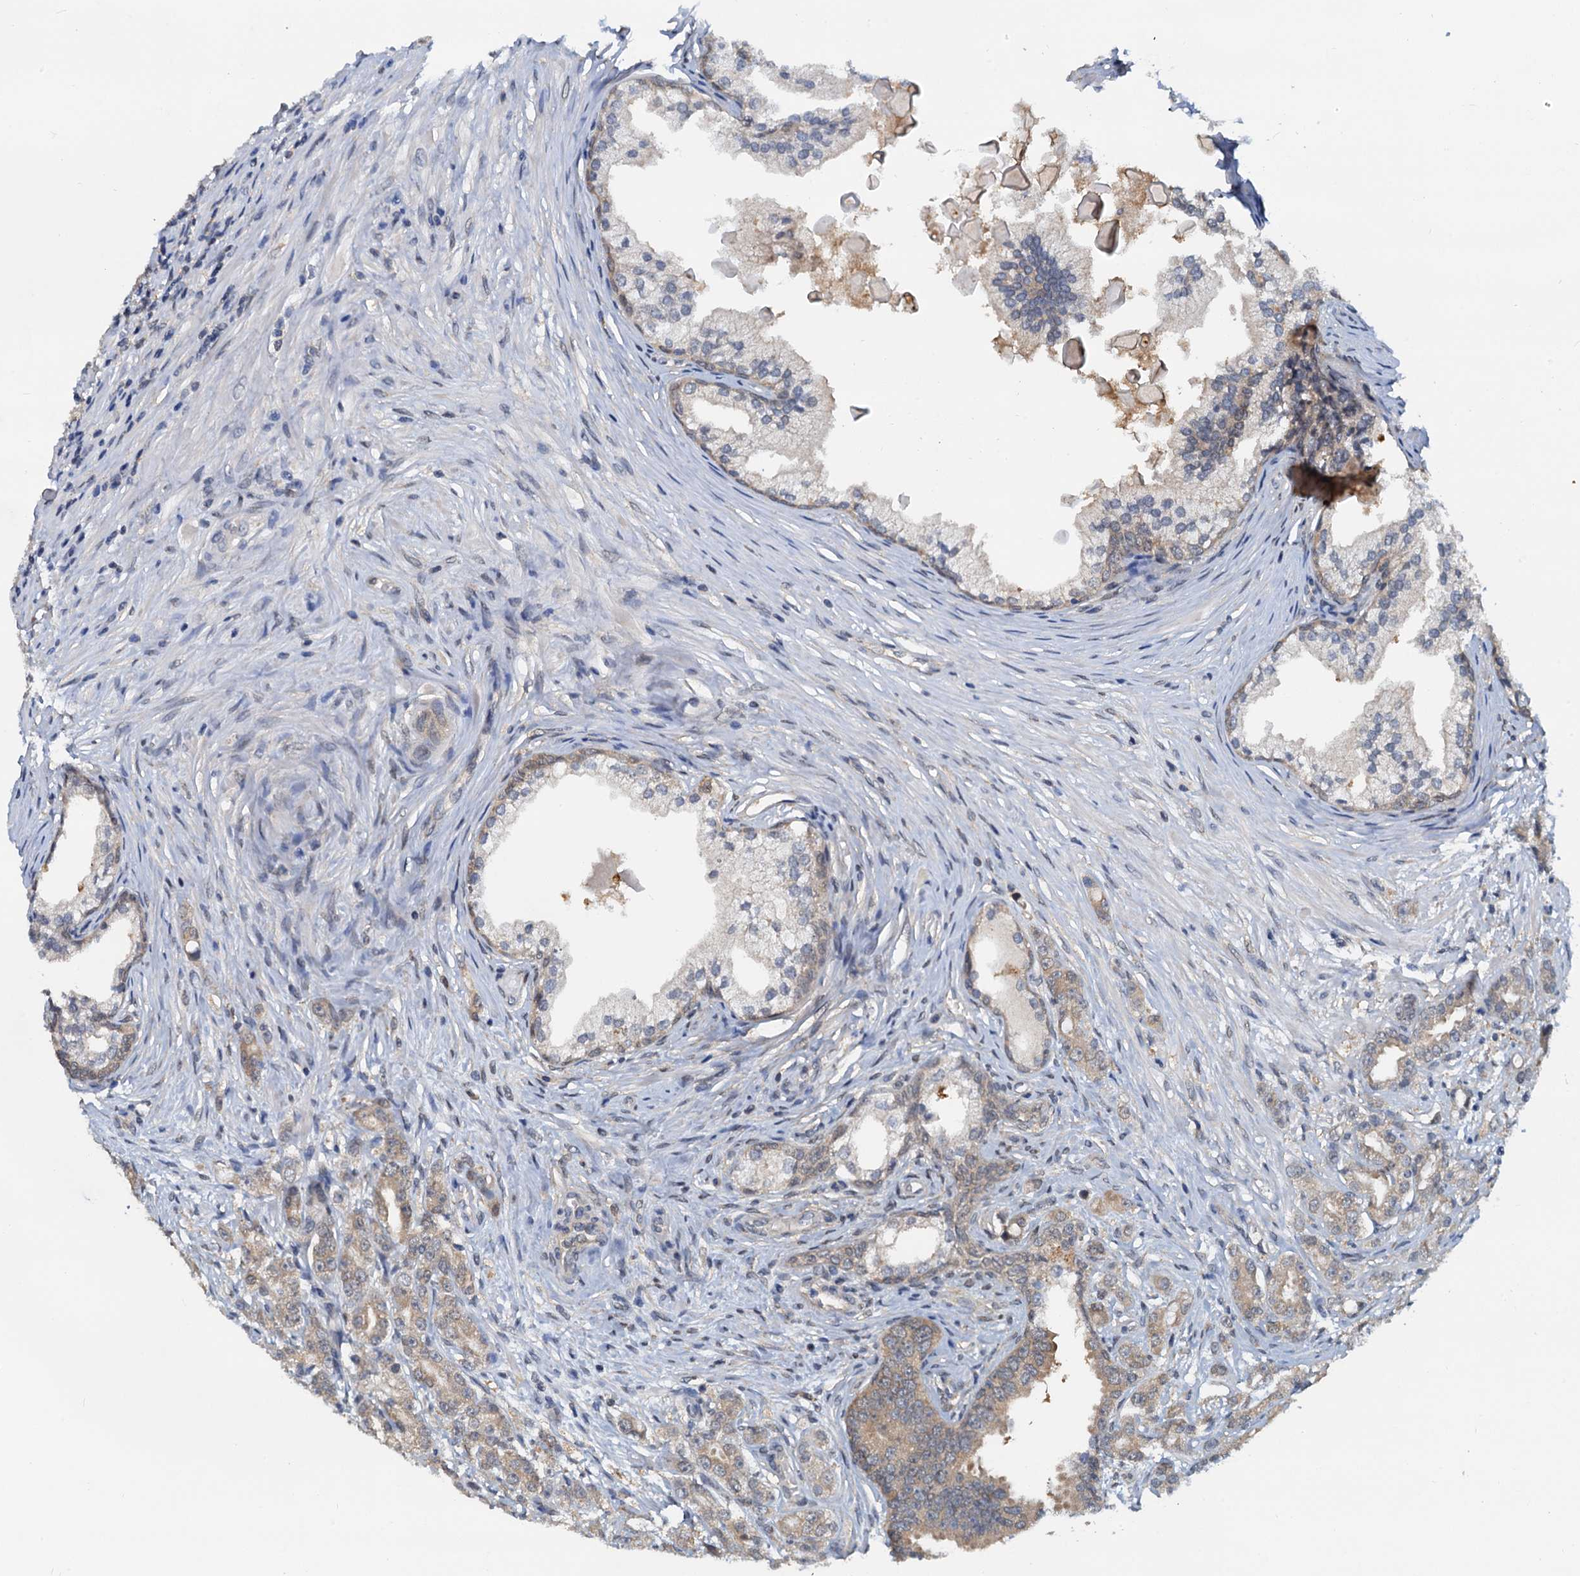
{"staining": {"intensity": "moderate", "quantity": "25%-75%", "location": "cytoplasmic/membranous"}, "tissue": "prostate cancer", "cell_type": "Tumor cells", "image_type": "cancer", "snomed": [{"axis": "morphology", "description": "Adenocarcinoma, High grade"}, {"axis": "topography", "description": "Prostate"}], "caption": "A brown stain shows moderate cytoplasmic/membranous expression of a protein in prostate high-grade adenocarcinoma tumor cells.", "gene": "PTGES3", "patient": {"sex": "male", "age": 69}}